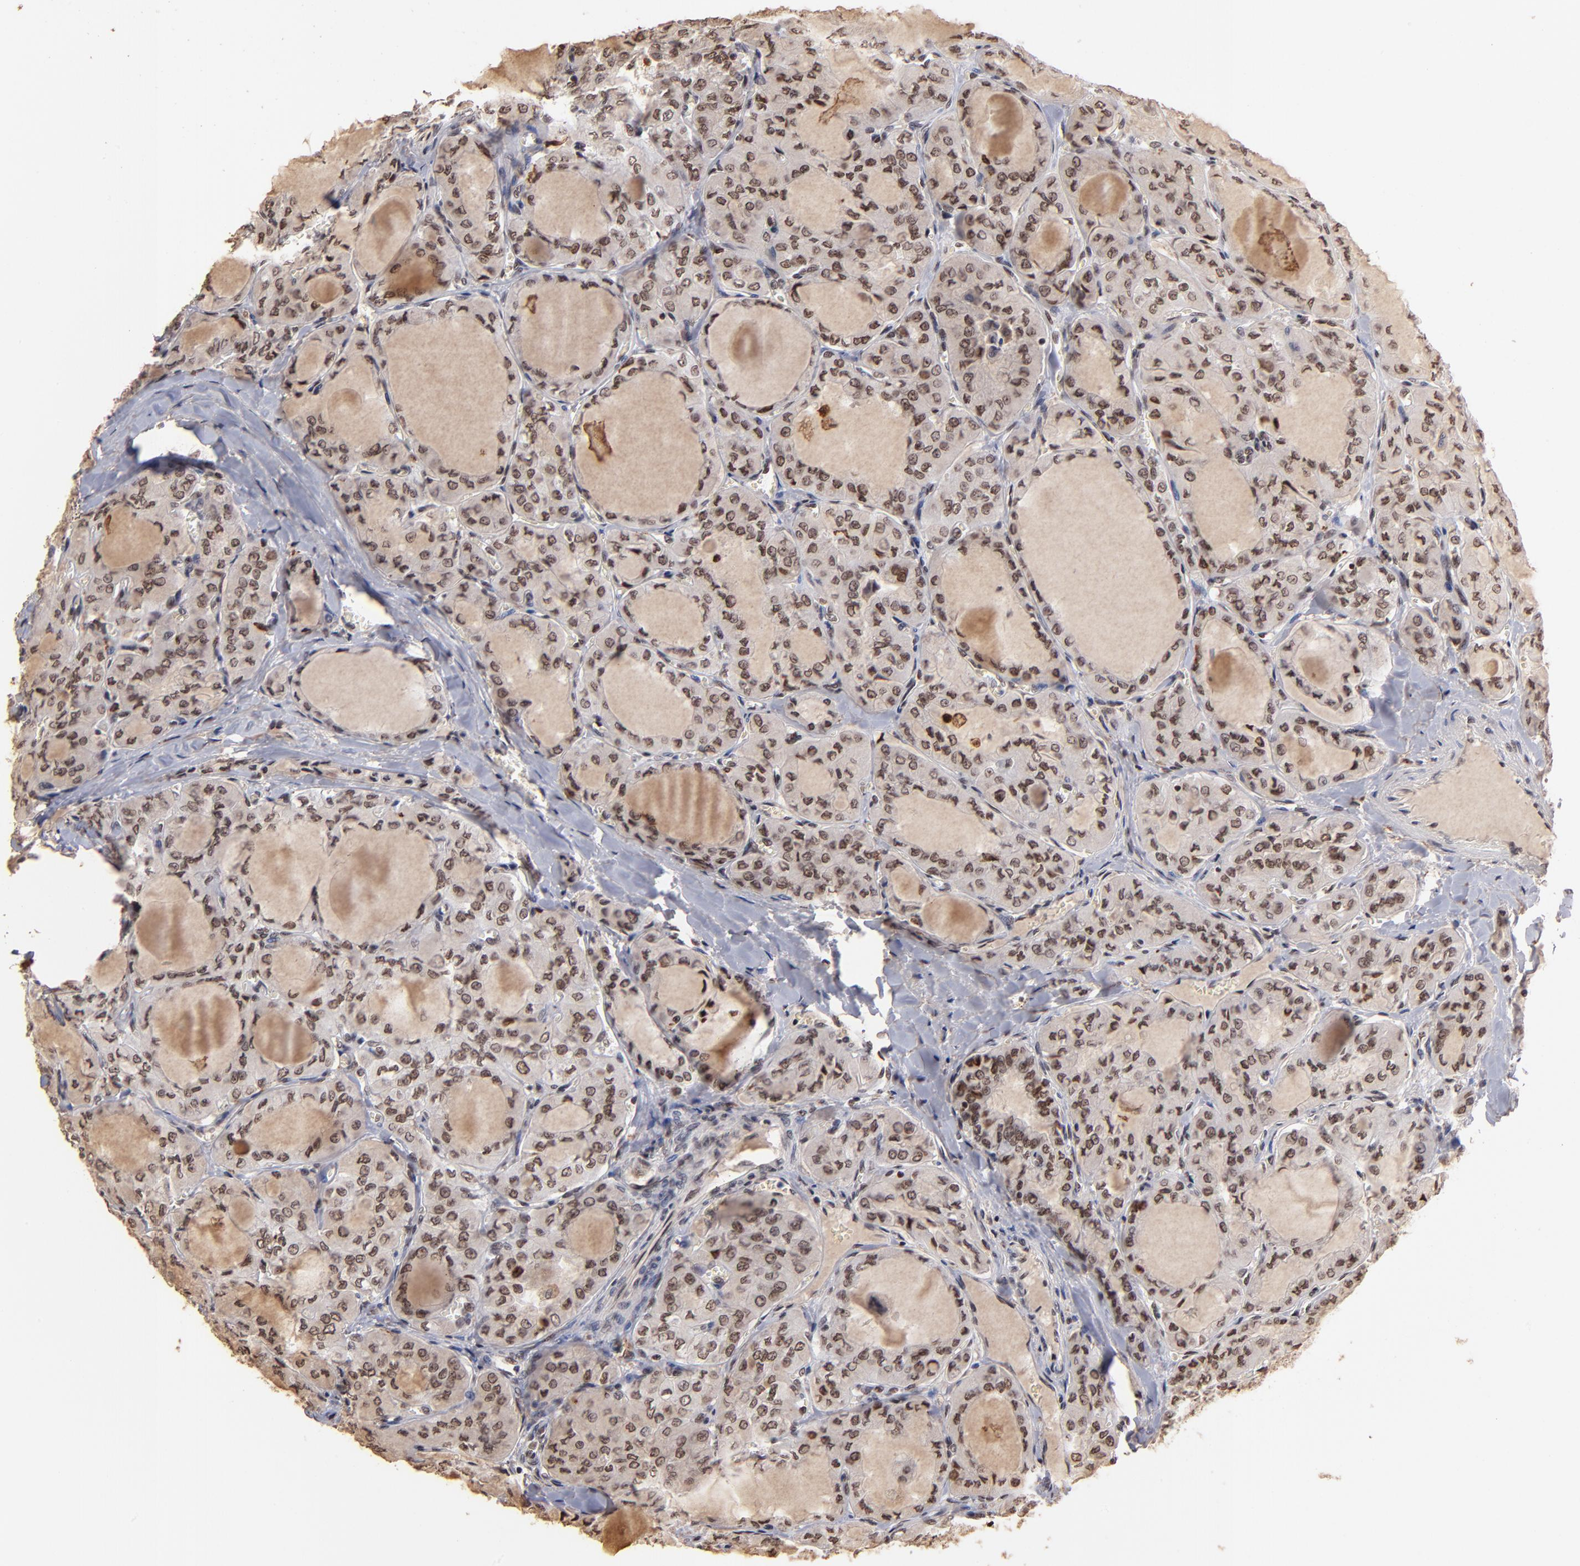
{"staining": {"intensity": "moderate", "quantity": ">75%", "location": "cytoplasmic/membranous,nuclear"}, "tissue": "thyroid cancer", "cell_type": "Tumor cells", "image_type": "cancer", "snomed": [{"axis": "morphology", "description": "Papillary adenocarcinoma, NOS"}, {"axis": "topography", "description": "Thyroid gland"}], "caption": "Thyroid cancer tissue demonstrates moderate cytoplasmic/membranous and nuclear positivity in about >75% of tumor cells, visualized by immunohistochemistry. The staining is performed using DAB brown chromogen to label protein expression. The nuclei are counter-stained blue using hematoxylin.", "gene": "ZNF146", "patient": {"sex": "male", "age": 20}}